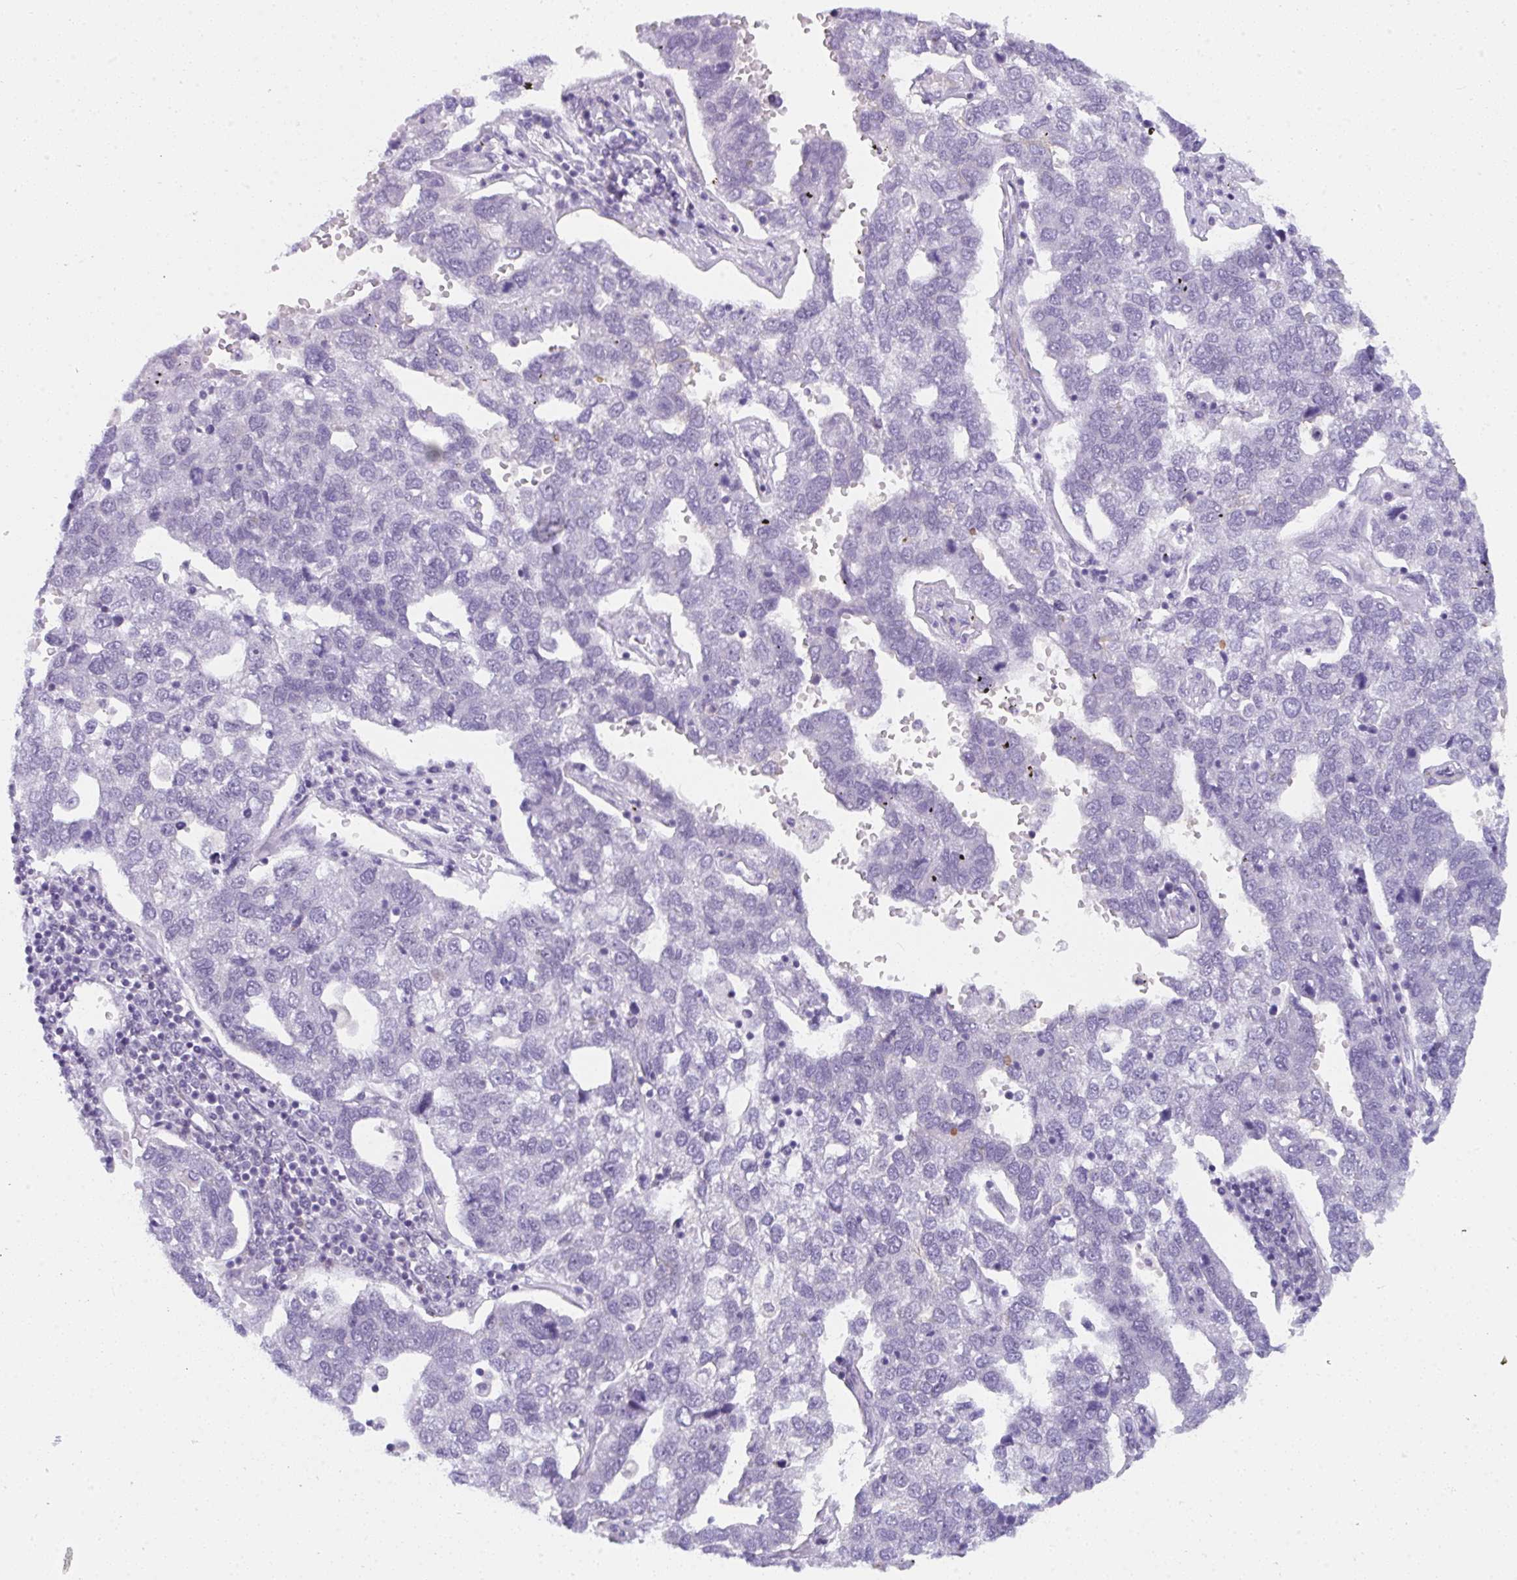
{"staining": {"intensity": "negative", "quantity": "none", "location": "none"}, "tissue": "pancreatic cancer", "cell_type": "Tumor cells", "image_type": "cancer", "snomed": [{"axis": "morphology", "description": "Adenocarcinoma, NOS"}, {"axis": "topography", "description": "Pancreas"}], "caption": "IHC image of human adenocarcinoma (pancreatic) stained for a protein (brown), which reveals no staining in tumor cells.", "gene": "CDK13", "patient": {"sex": "female", "age": 61}}